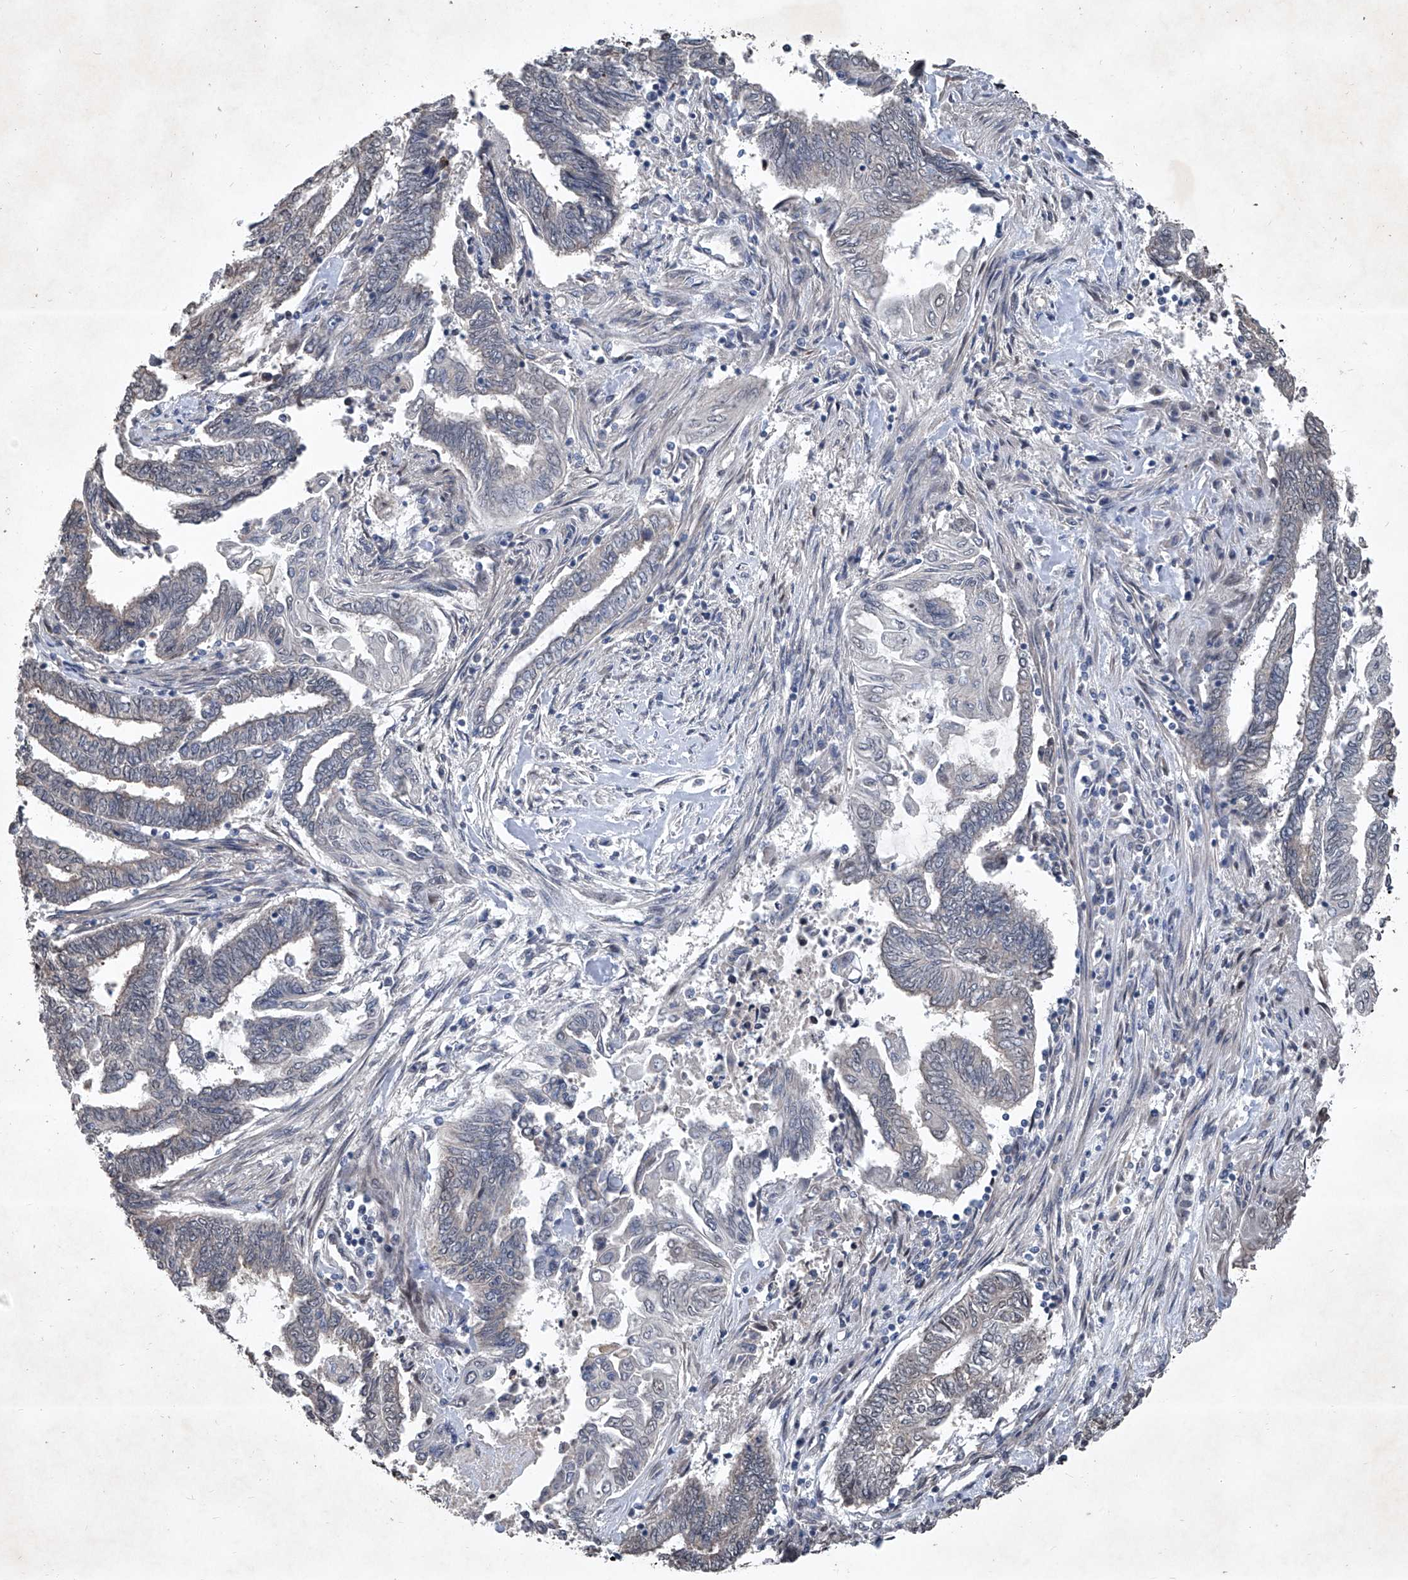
{"staining": {"intensity": "negative", "quantity": "none", "location": "none"}, "tissue": "endometrial cancer", "cell_type": "Tumor cells", "image_type": "cancer", "snomed": [{"axis": "morphology", "description": "Adenocarcinoma, NOS"}, {"axis": "topography", "description": "Uterus"}, {"axis": "topography", "description": "Endometrium"}], "caption": "DAB immunohistochemical staining of endometrial adenocarcinoma reveals no significant positivity in tumor cells.", "gene": "DDX39B", "patient": {"sex": "female", "age": 70}}